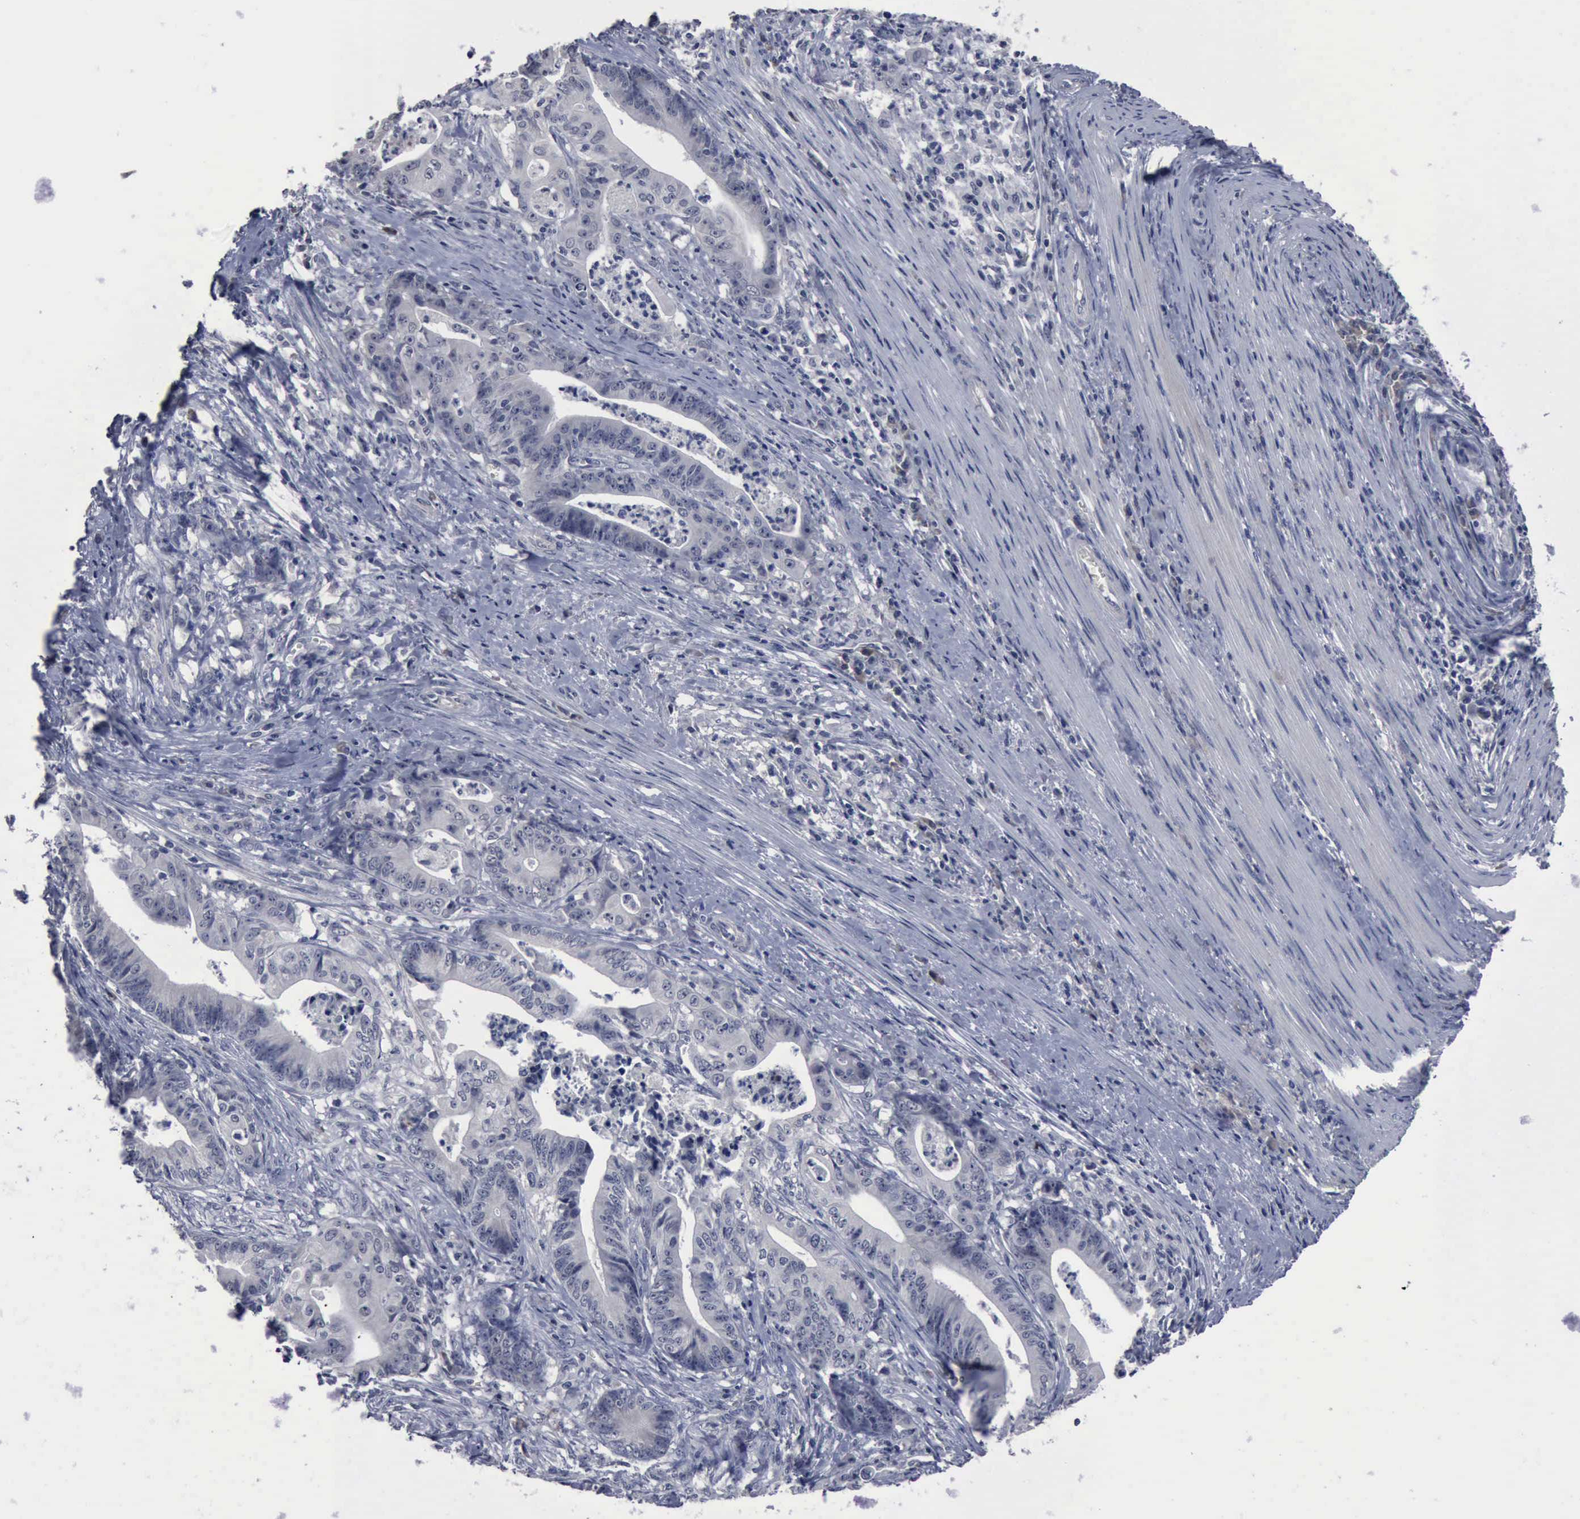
{"staining": {"intensity": "negative", "quantity": "none", "location": "none"}, "tissue": "stomach cancer", "cell_type": "Tumor cells", "image_type": "cancer", "snomed": [{"axis": "morphology", "description": "Adenocarcinoma, NOS"}, {"axis": "topography", "description": "Stomach, lower"}], "caption": "The micrograph reveals no significant expression in tumor cells of stomach adenocarcinoma.", "gene": "MYO18B", "patient": {"sex": "female", "age": 86}}